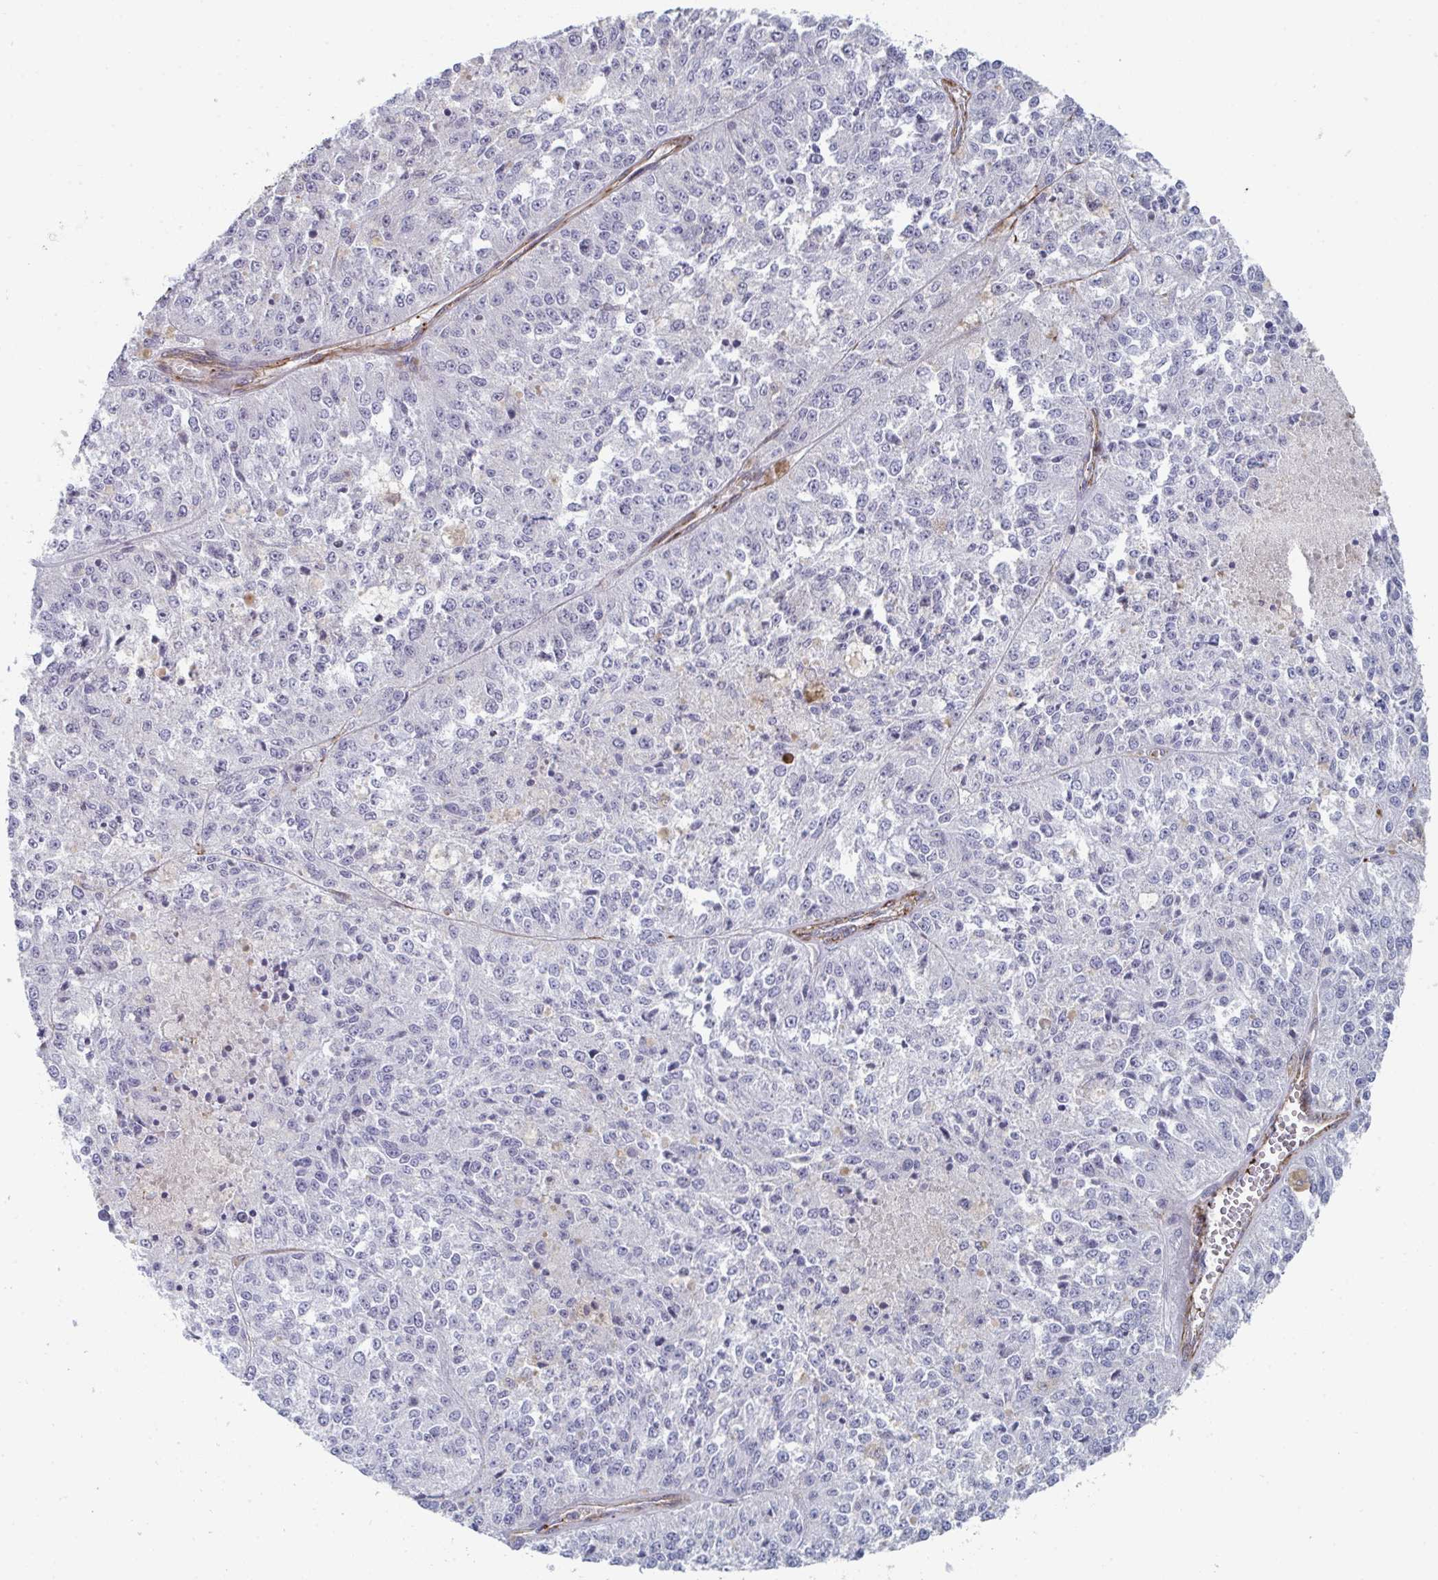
{"staining": {"intensity": "negative", "quantity": "none", "location": "none"}, "tissue": "melanoma", "cell_type": "Tumor cells", "image_type": "cancer", "snomed": [{"axis": "morphology", "description": "Malignant melanoma, Metastatic site"}, {"axis": "topography", "description": "Lymph node"}], "caption": "This image is of melanoma stained with IHC to label a protein in brown with the nuclei are counter-stained blue. There is no positivity in tumor cells.", "gene": "NEURL4", "patient": {"sex": "female", "age": 64}}